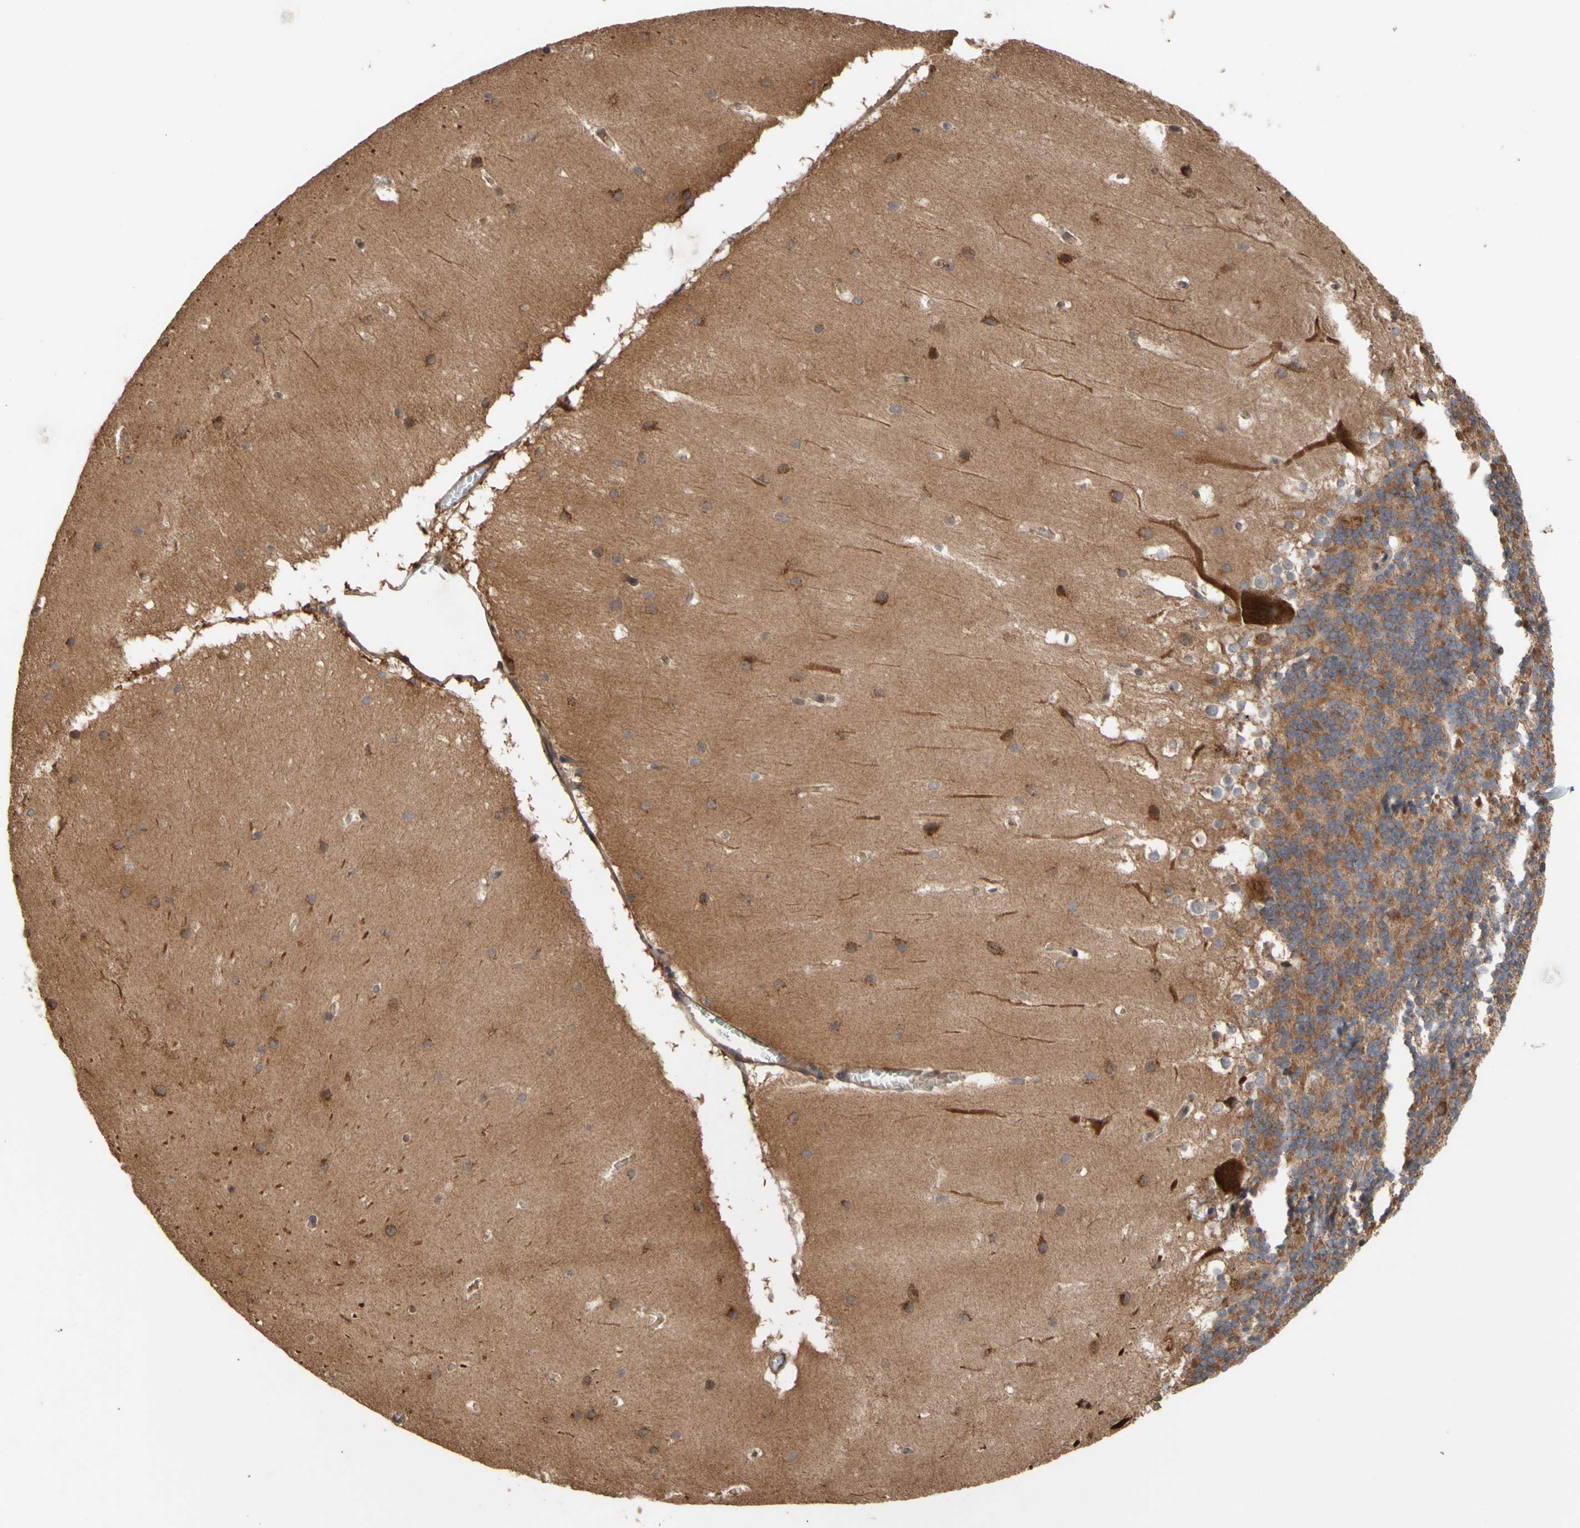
{"staining": {"intensity": "moderate", "quantity": "25%-75%", "location": "cytoplasmic/membranous"}, "tissue": "cerebellum", "cell_type": "Cells in granular layer", "image_type": "normal", "snomed": [{"axis": "morphology", "description": "Normal tissue, NOS"}, {"axis": "topography", "description": "Cerebellum"}], "caption": "The histopathology image demonstrates immunohistochemical staining of benign cerebellum. There is moderate cytoplasmic/membranous staining is appreciated in about 25%-75% of cells in granular layer.", "gene": "NECTIN3", "patient": {"sex": "female", "age": 19}}